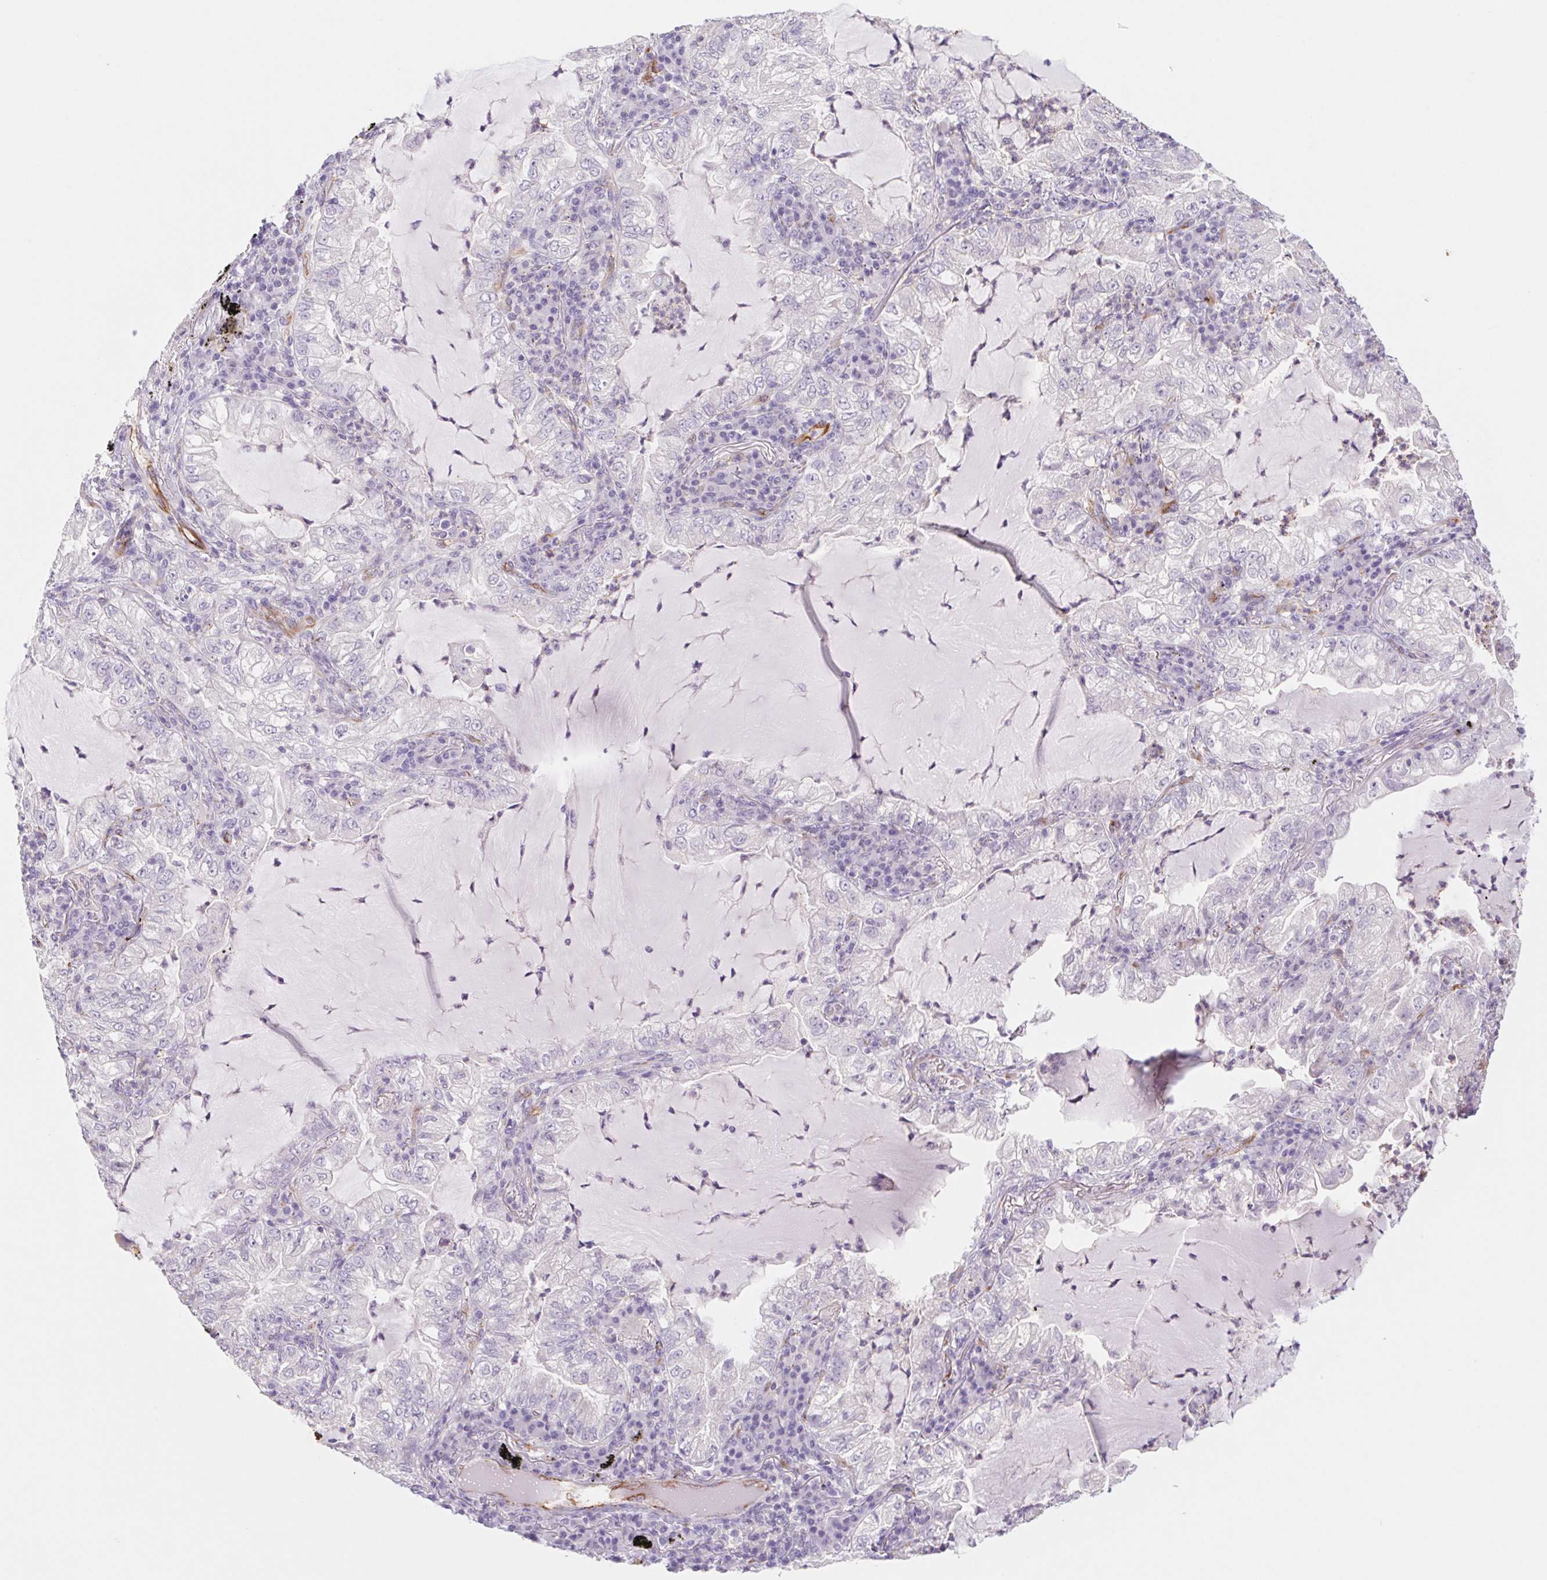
{"staining": {"intensity": "negative", "quantity": "none", "location": "none"}, "tissue": "lung cancer", "cell_type": "Tumor cells", "image_type": "cancer", "snomed": [{"axis": "morphology", "description": "Adenocarcinoma, NOS"}, {"axis": "topography", "description": "Lung"}], "caption": "This is a image of IHC staining of adenocarcinoma (lung), which shows no staining in tumor cells.", "gene": "IGFL3", "patient": {"sex": "female", "age": 73}}